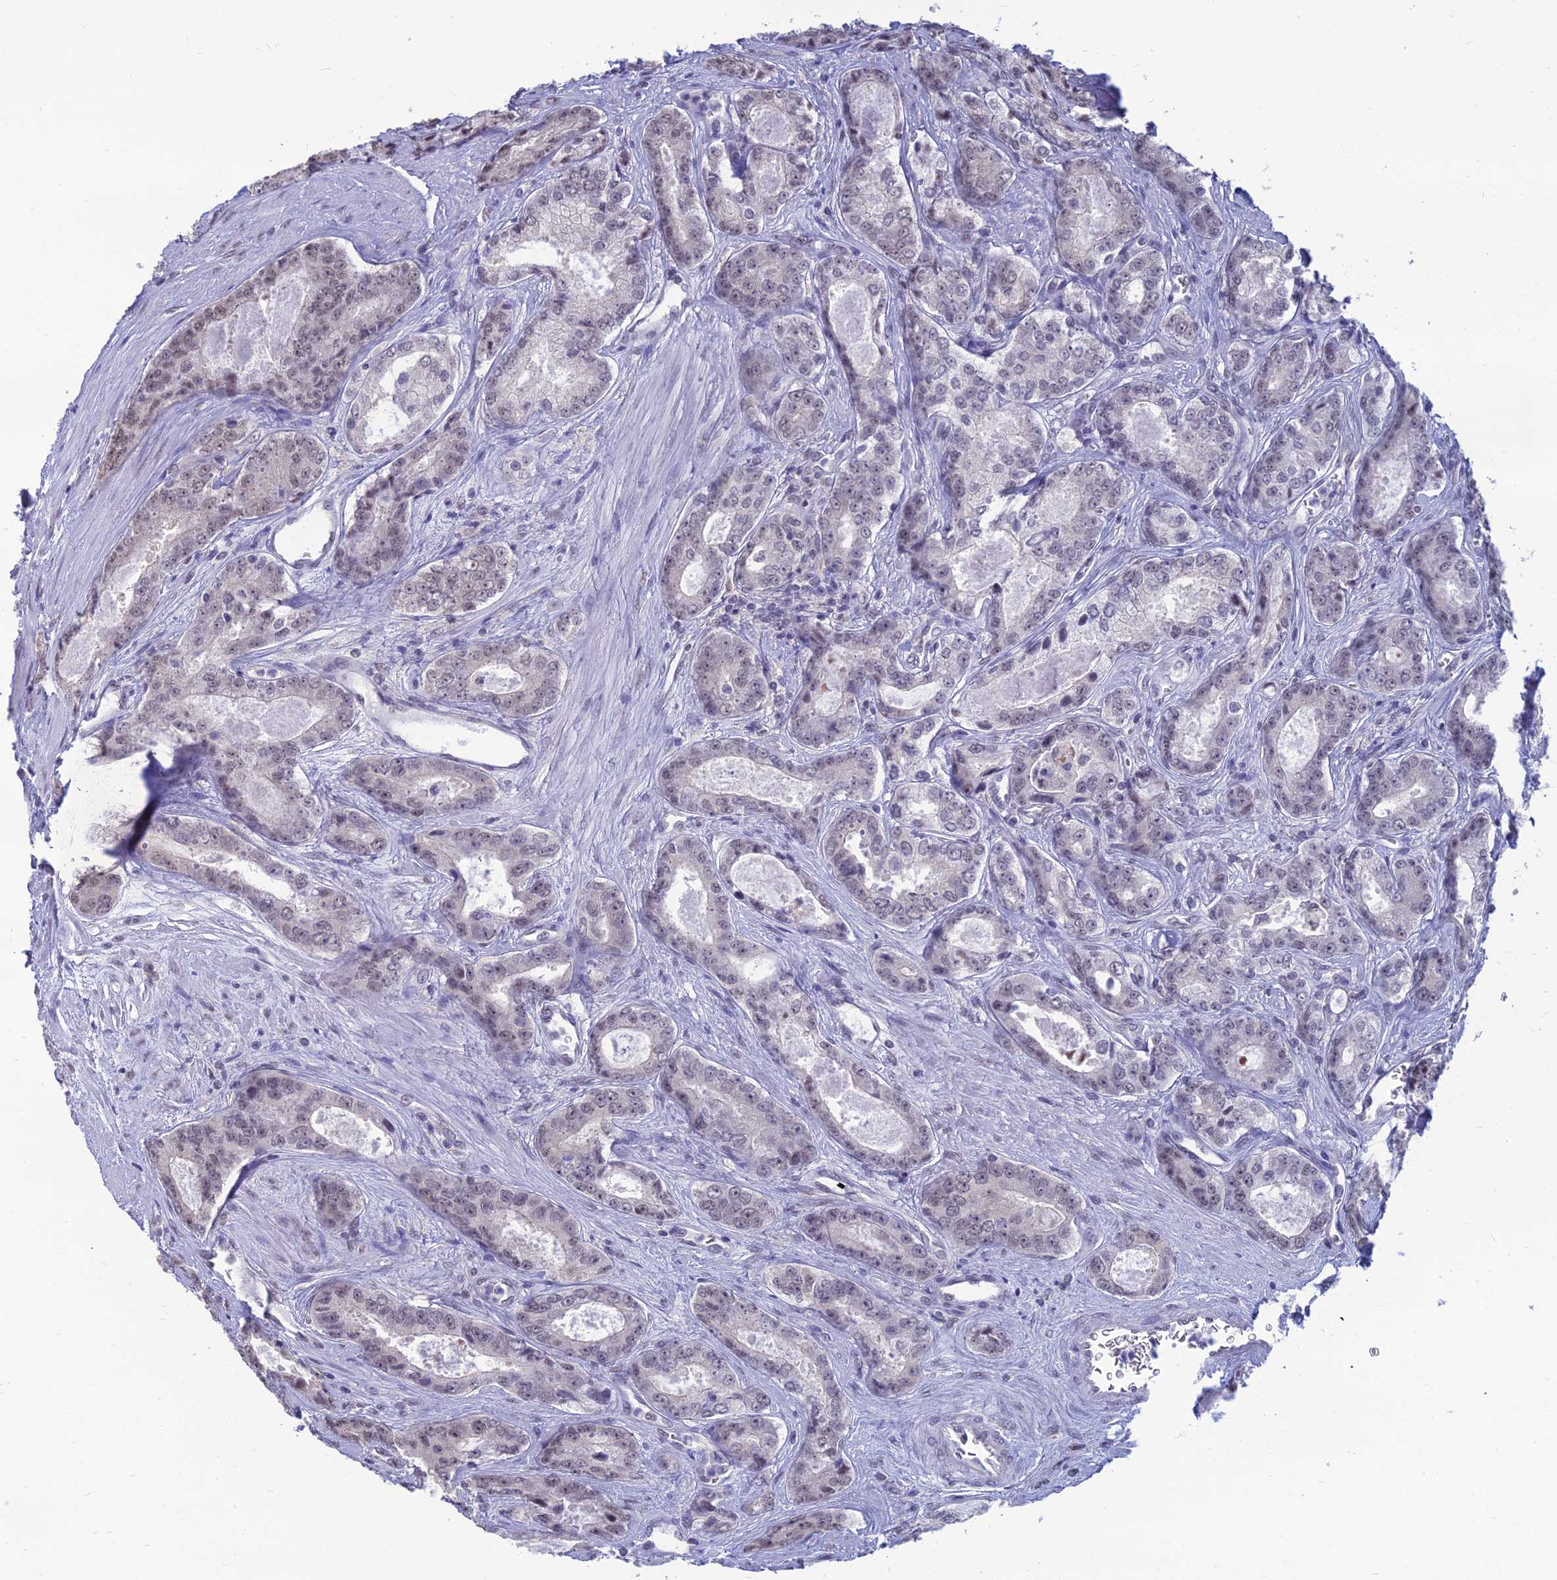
{"staining": {"intensity": "weak", "quantity": "<25%", "location": "nuclear"}, "tissue": "prostate cancer", "cell_type": "Tumor cells", "image_type": "cancer", "snomed": [{"axis": "morphology", "description": "Adenocarcinoma, Low grade"}, {"axis": "topography", "description": "Prostate"}], "caption": "Immunohistochemical staining of human prostate cancer (adenocarcinoma (low-grade)) displays no significant expression in tumor cells. (DAB IHC with hematoxylin counter stain).", "gene": "SRSF7", "patient": {"sex": "male", "age": 68}}